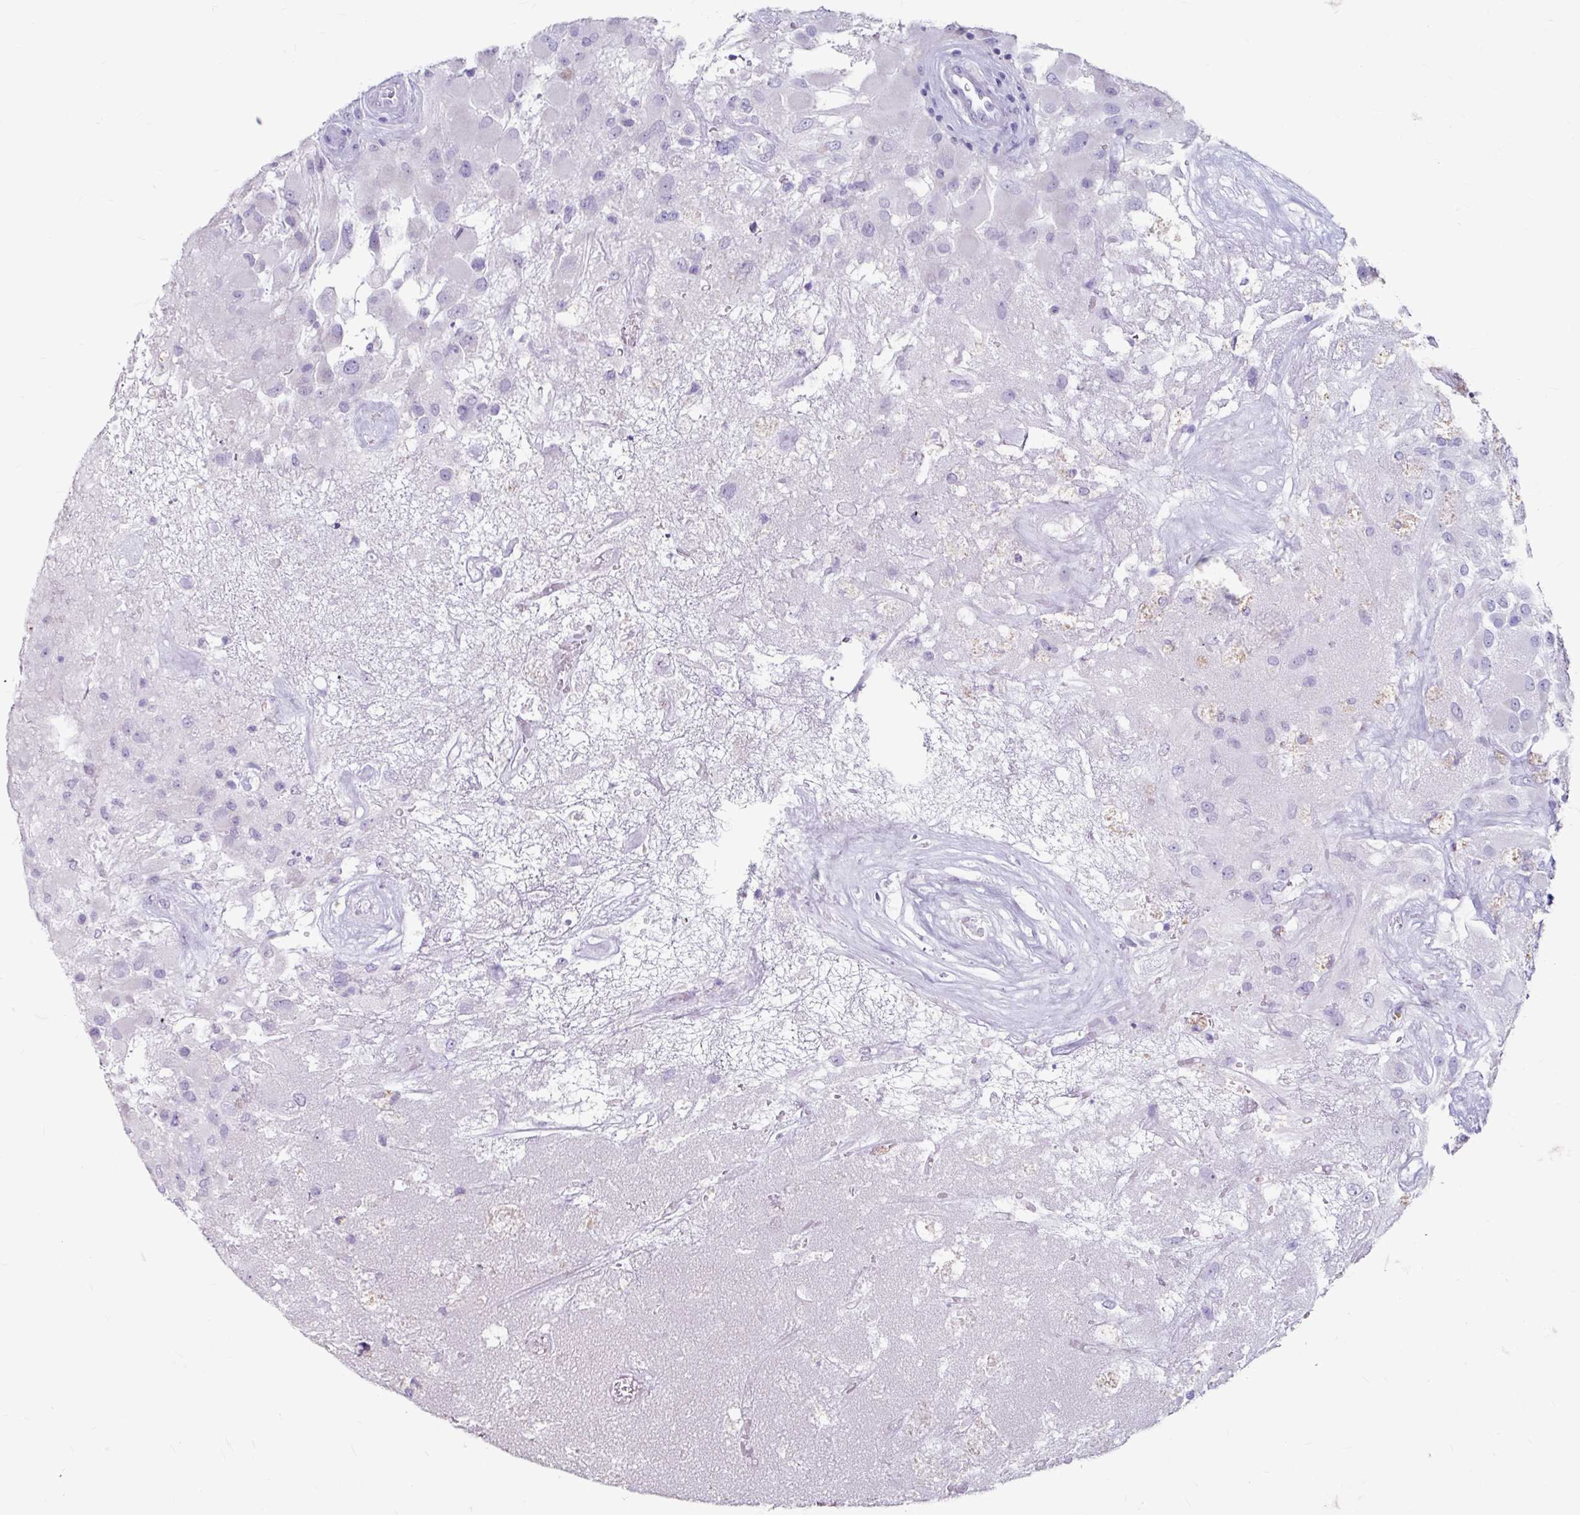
{"staining": {"intensity": "negative", "quantity": "none", "location": "none"}, "tissue": "glioma", "cell_type": "Tumor cells", "image_type": "cancer", "snomed": [{"axis": "morphology", "description": "Glioma, malignant, High grade"}, {"axis": "topography", "description": "Brain"}], "caption": "IHC histopathology image of neoplastic tissue: high-grade glioma (malignant) stained with DAB demonstrates no significant protein expression in tumor cells.", "gene": "ANKRD1", "patient": {"sex": "female", "age": 67}}